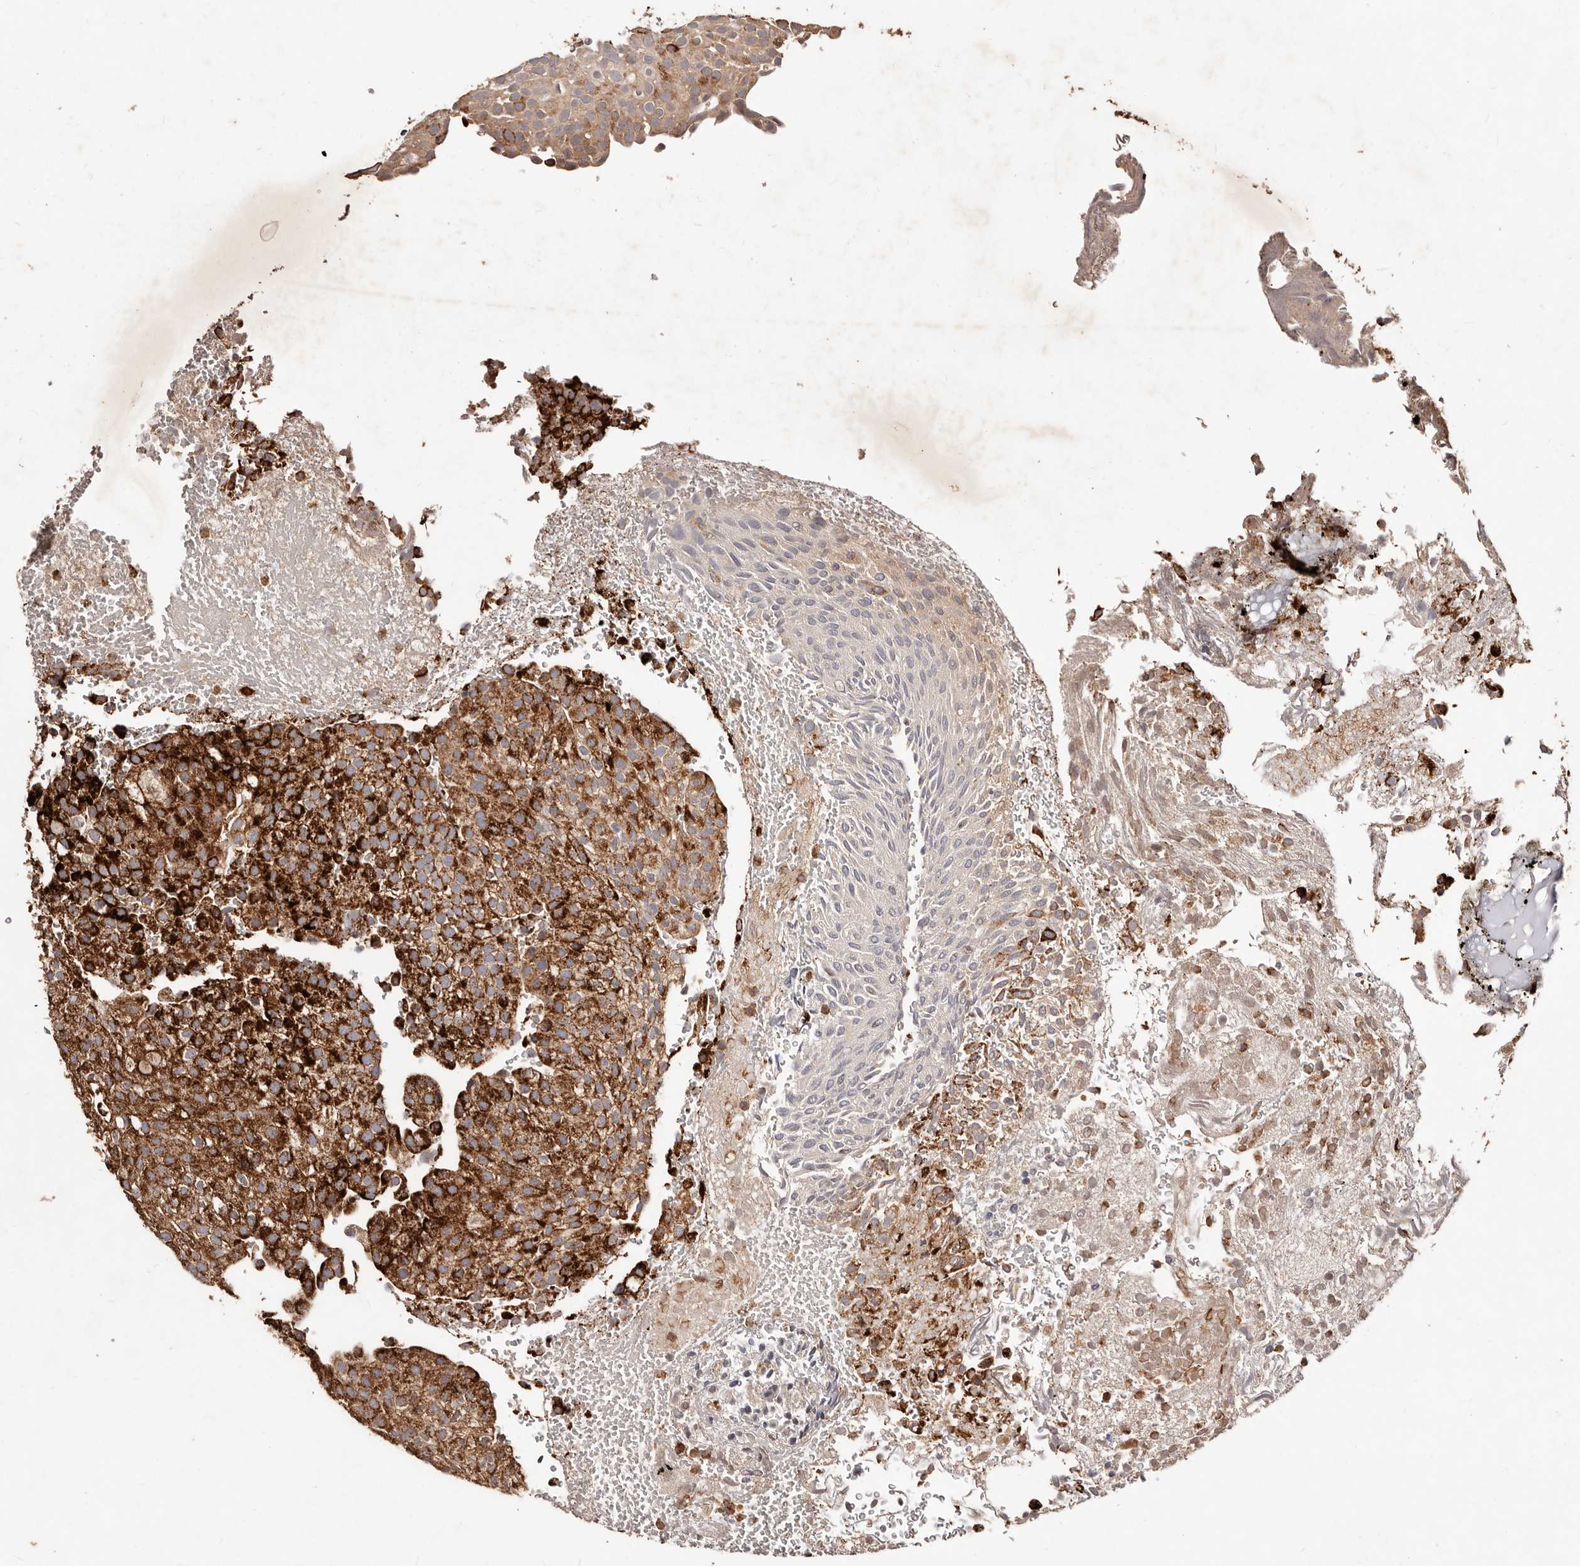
{"staining": {"intensity": "strong", "quantity": "25%-75%", "location": "cytoplasmic/membranous"}, "tissue": "urothelial cancer", "cell_type": "Tumor cells", "image_type": "cancer", "snomed": [{"axis": "morphology", "description": "Urothelial carcinoma, Low grade"}, {"axis": "topography", "description": "Urinary bladder"}], "caption": "A micrograph showing strong cytoplasmic/membranous expression in about 25%-75% of tumor cells in low-grade urothelial carcinoma, as visualized by brown immunohistochemical staining.", "gene": "CCL14", "patient": {"sex": "male", "age": 78}}